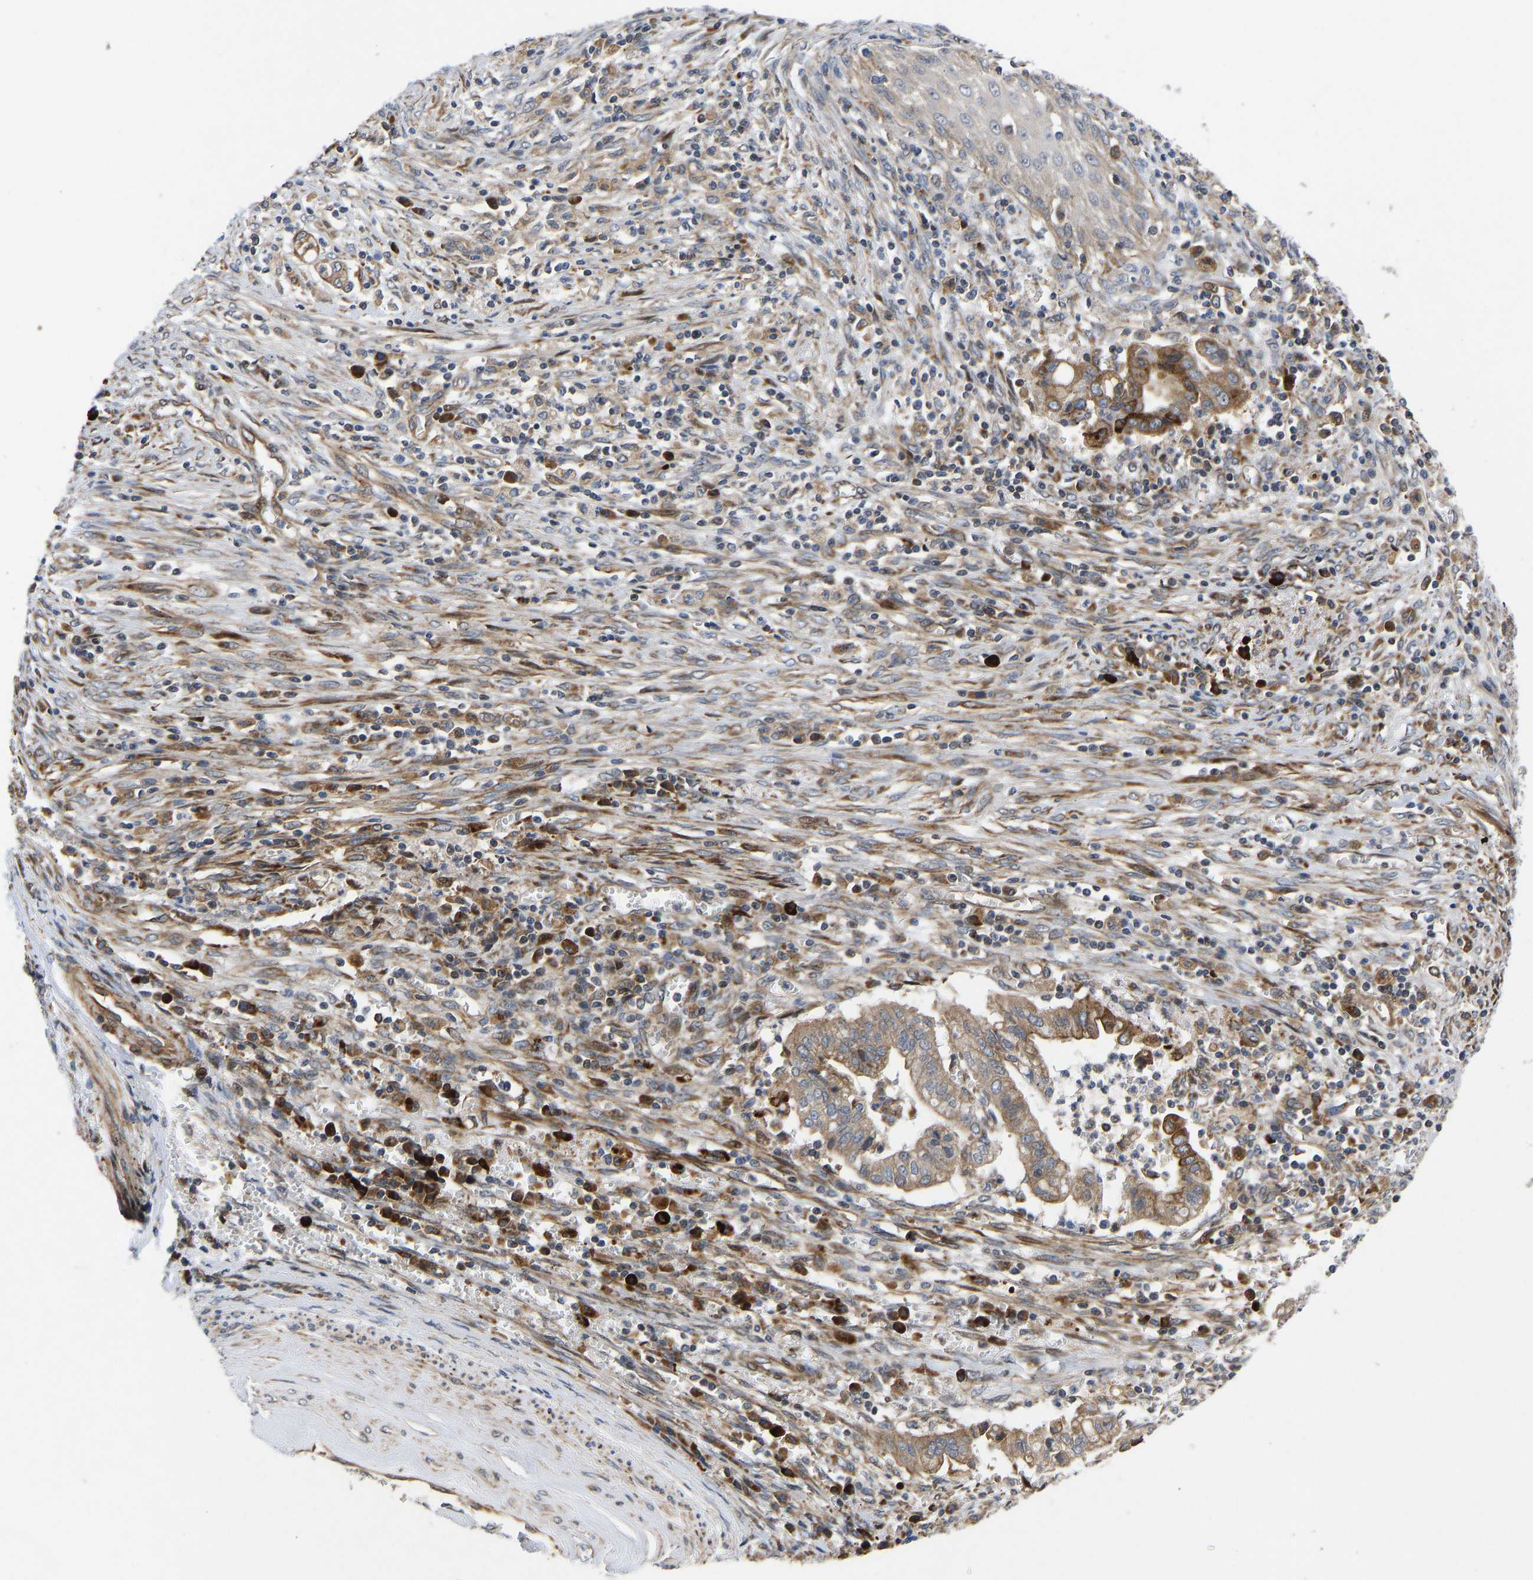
{"staining": {"intensity": "weak", "quantity": ">75%", "location": "cytoplasmic/membranous"}, "tissue": "cervical cancer", "cell_type": "Tumor cells", "image_type": "cancer", "snomed": [{"axis": "morphology", "description": "Adenocarcinoma, NOS"}, {"axis": "topography", "description": "Cervix"}], "caption": "Tumor cells reveal low levels of weak cytoplasmic/membranous positivity in approximately >75% of cells in cervical cancer.", "gene": "TMEM38B", "patient": {"sex": "female", "age": 44}}